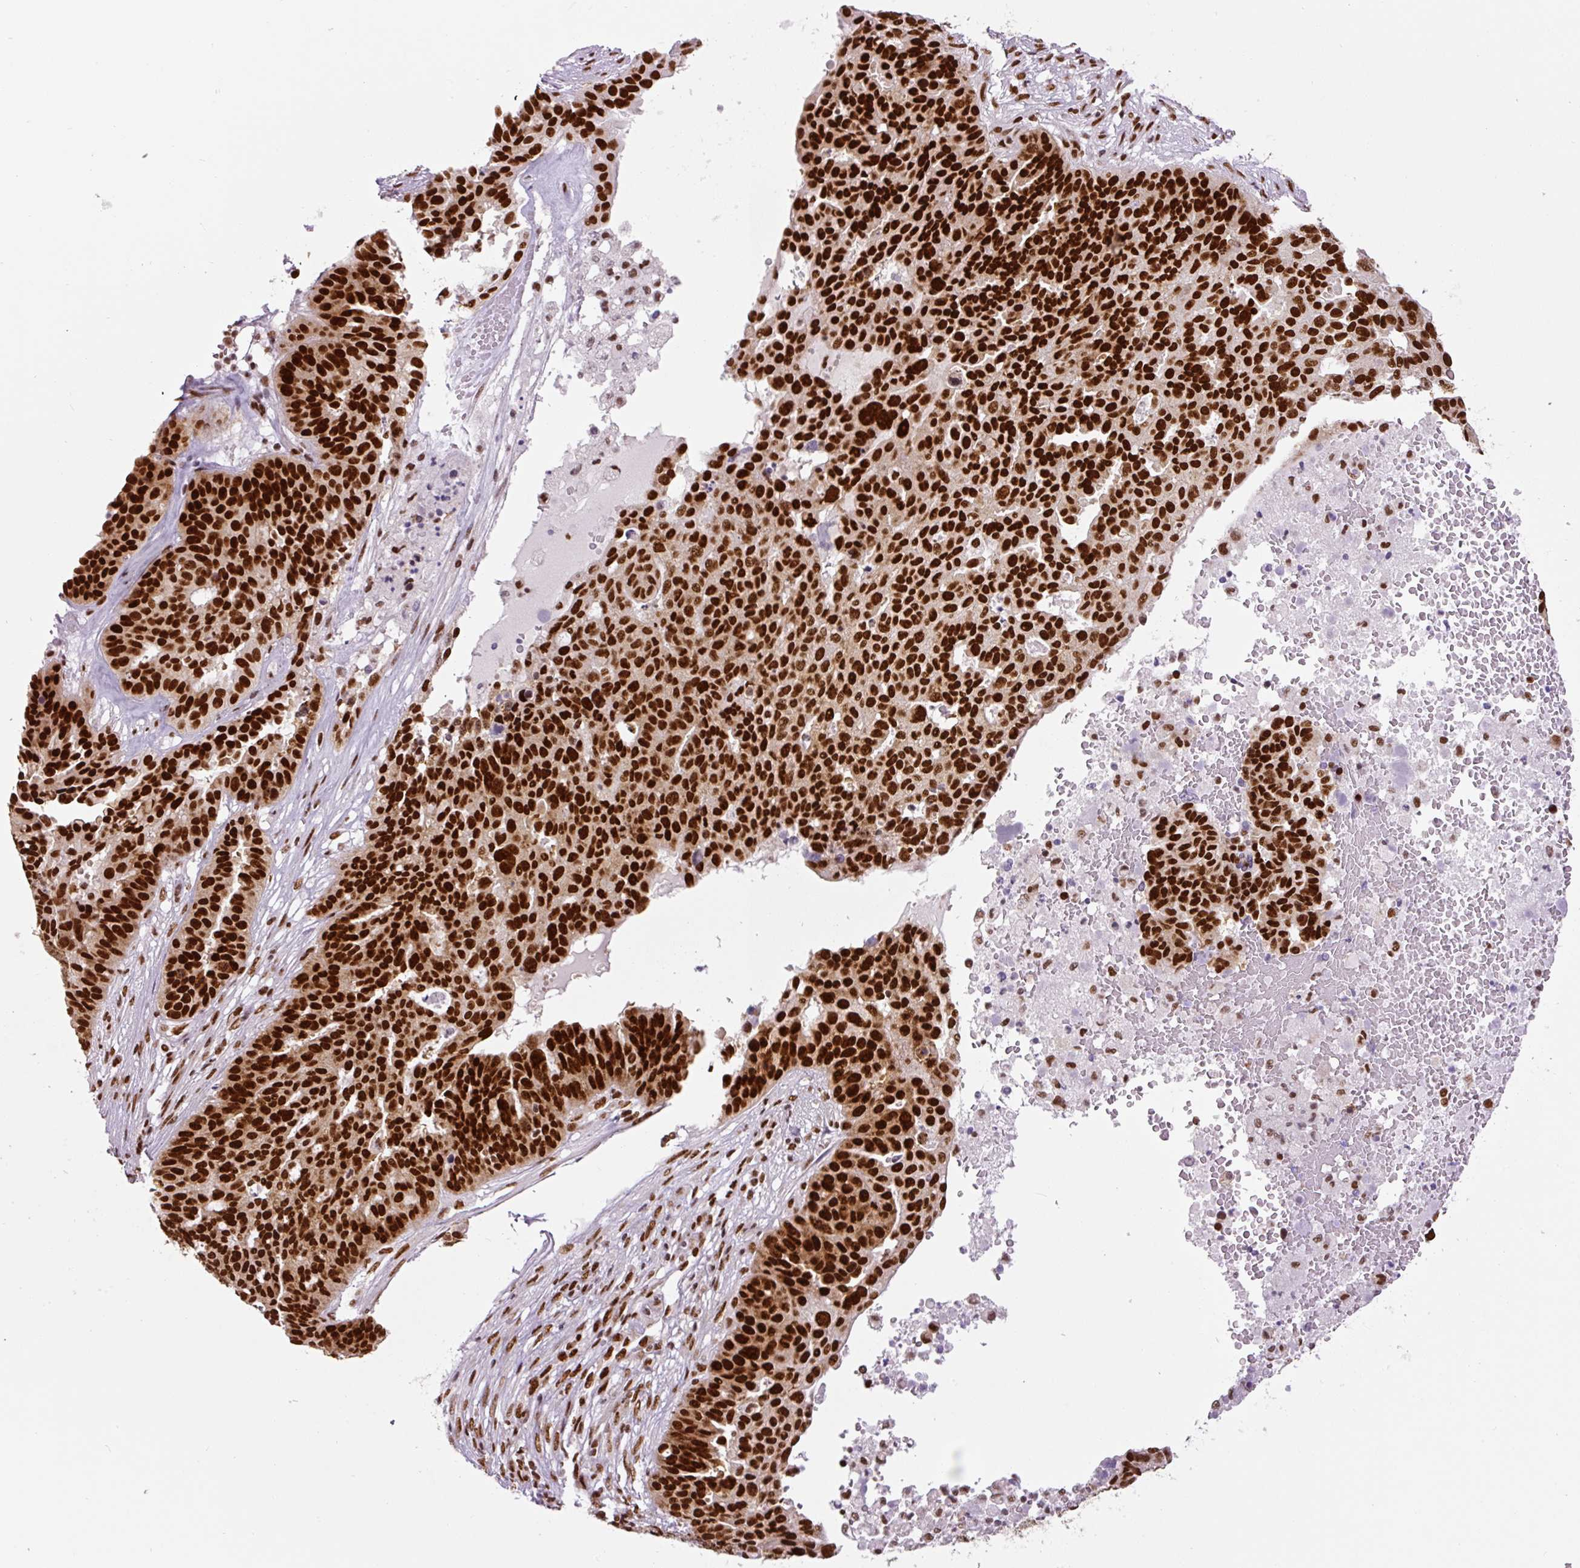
{"staining": {"intensity": "strong", "quantity": ">75%", "location": "nuclear"}, "tissue": "ovarian cancer", "cell_type": "Tumor cells", "image_type": "cancer", "snomed": [{"axis": "morphology", "description": "Cystadenocarcinoma, serous, NOS"}, {"axis": "topography", "description": "Ovary"}], "caption": "A photomicrograph showing strong nuclear staining in about >75% of tumor cells in serous cystadenocarcinoma (ovarian), as visualized by brown immunohistochemical staining.", "gene": "FUS", "patient": {"sex": "female", "age": 59}}